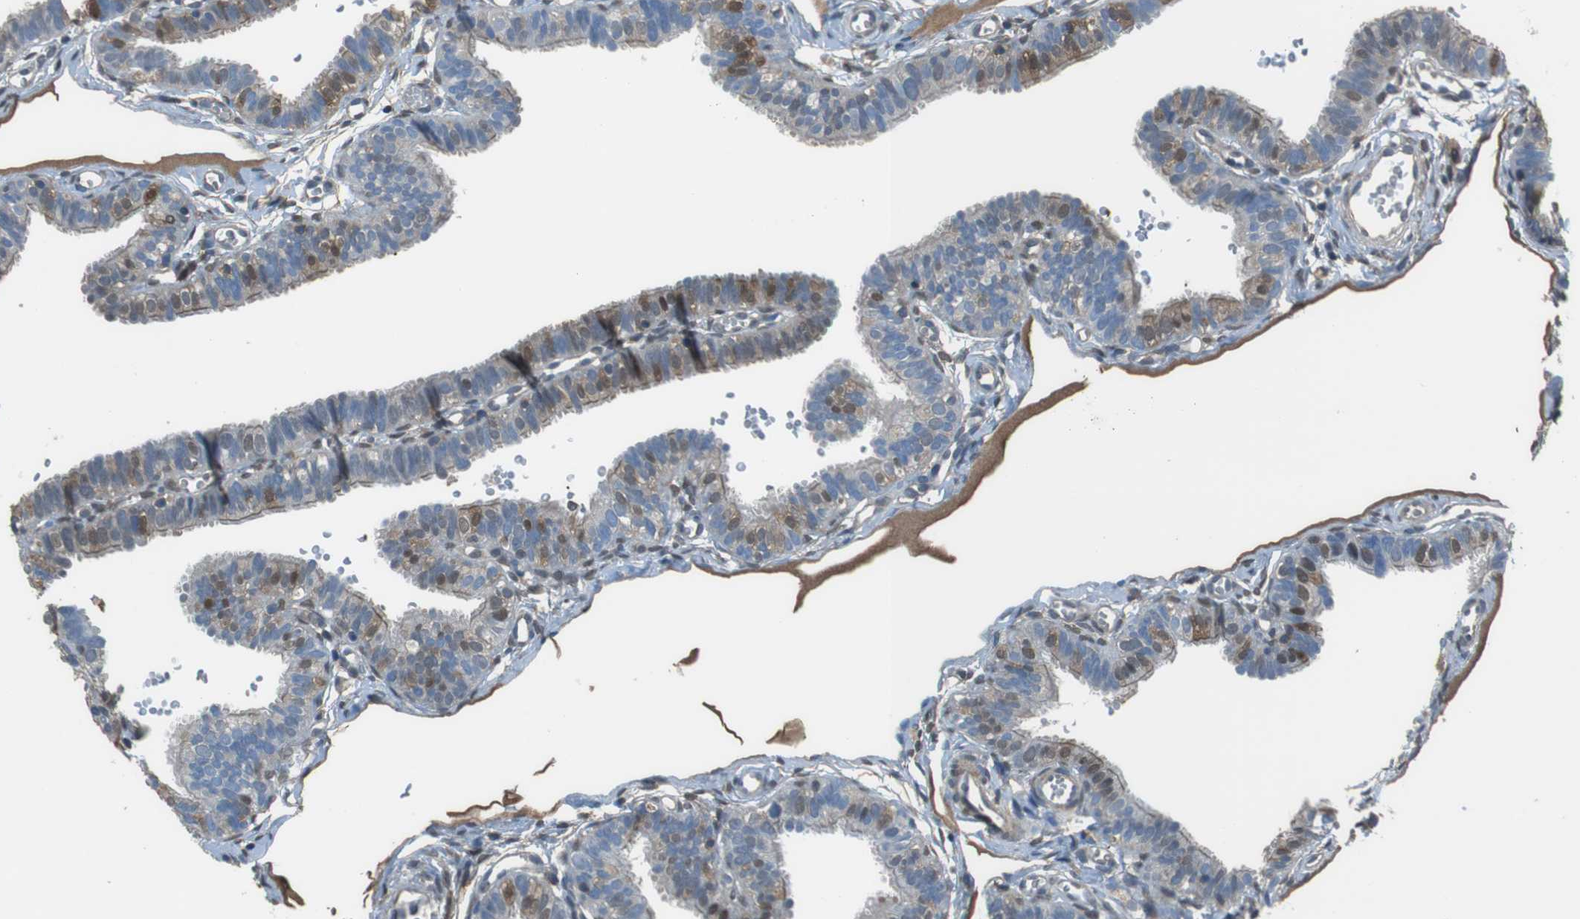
{"staining": {"intensity": "moderate", "quantity": "25%-75%", "location": "cytoplasmic/membranous,nuclear"}, "tissue": "fallopian tube", "cell_type": "Glandular cells", "image_type": "normal", "snomed": [{"axis": "morphology", "description": "Normal tissue, NOS"}, {"axis": "topography", "description": "Fallopian tube"}, {"axis": "topography", "description": "Placenta"}], "caption": "Protein expression by immunohistochemistry shows moderate cytoplasmic/membranous,nuclear expression in about 25%-75% of glandular cells in normal fallopian tube.", "gene": "TWSG1", "patient": {"sex": "female", "age": 34}}